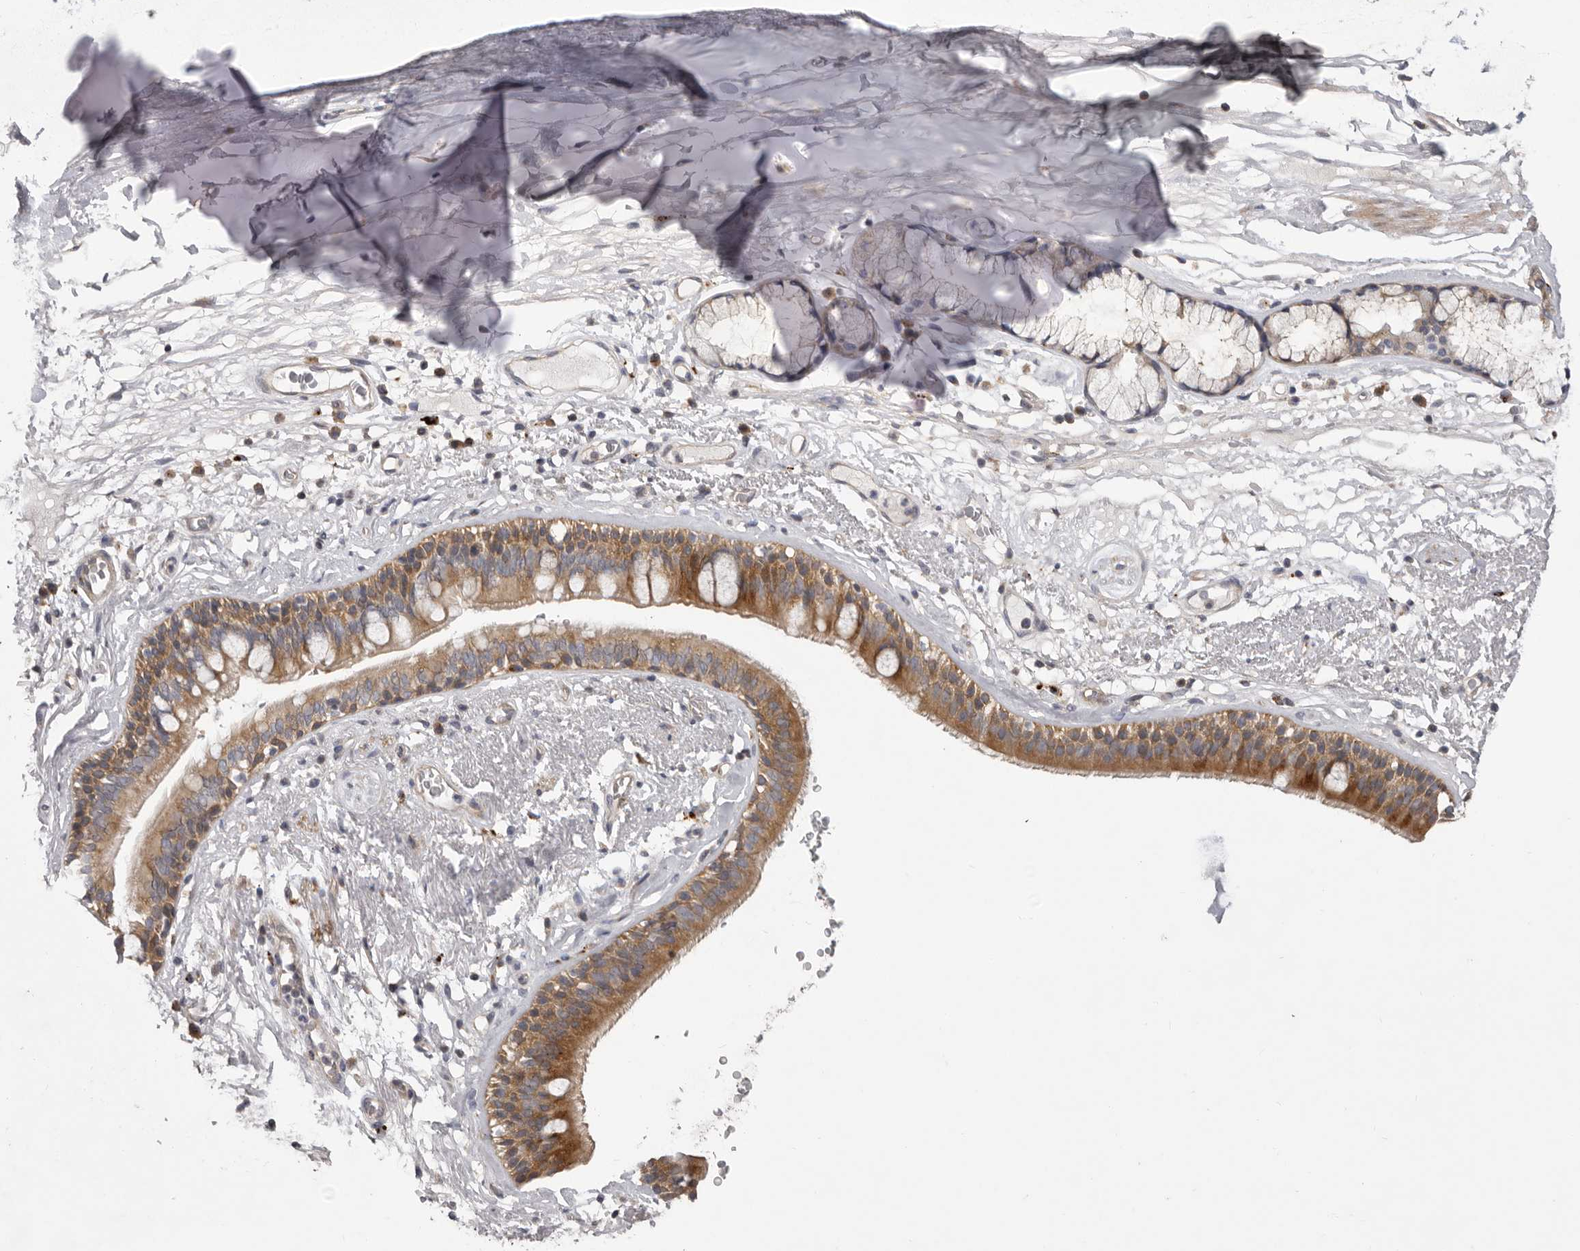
{"staining": {"intensity": "weak", "quantity": ">75%", "location": "cytoplasmic/membranous"}, "tissue": "adipose tissue", "cell_type": "Adipocytes", "image_type": "normal", "snomed": [{"axis": "morphology", "description": "Normal tissue, NOS"}, {"axis": "topography", "description": "Cartilage tissue"}], "caption": "Unremarkable adipose tissue exhibits weak cytoplasmic/membranous staining in about >75% of adipocytes.", "gene": "WDR47", "patient": {"sex": "female", "age": 63}}